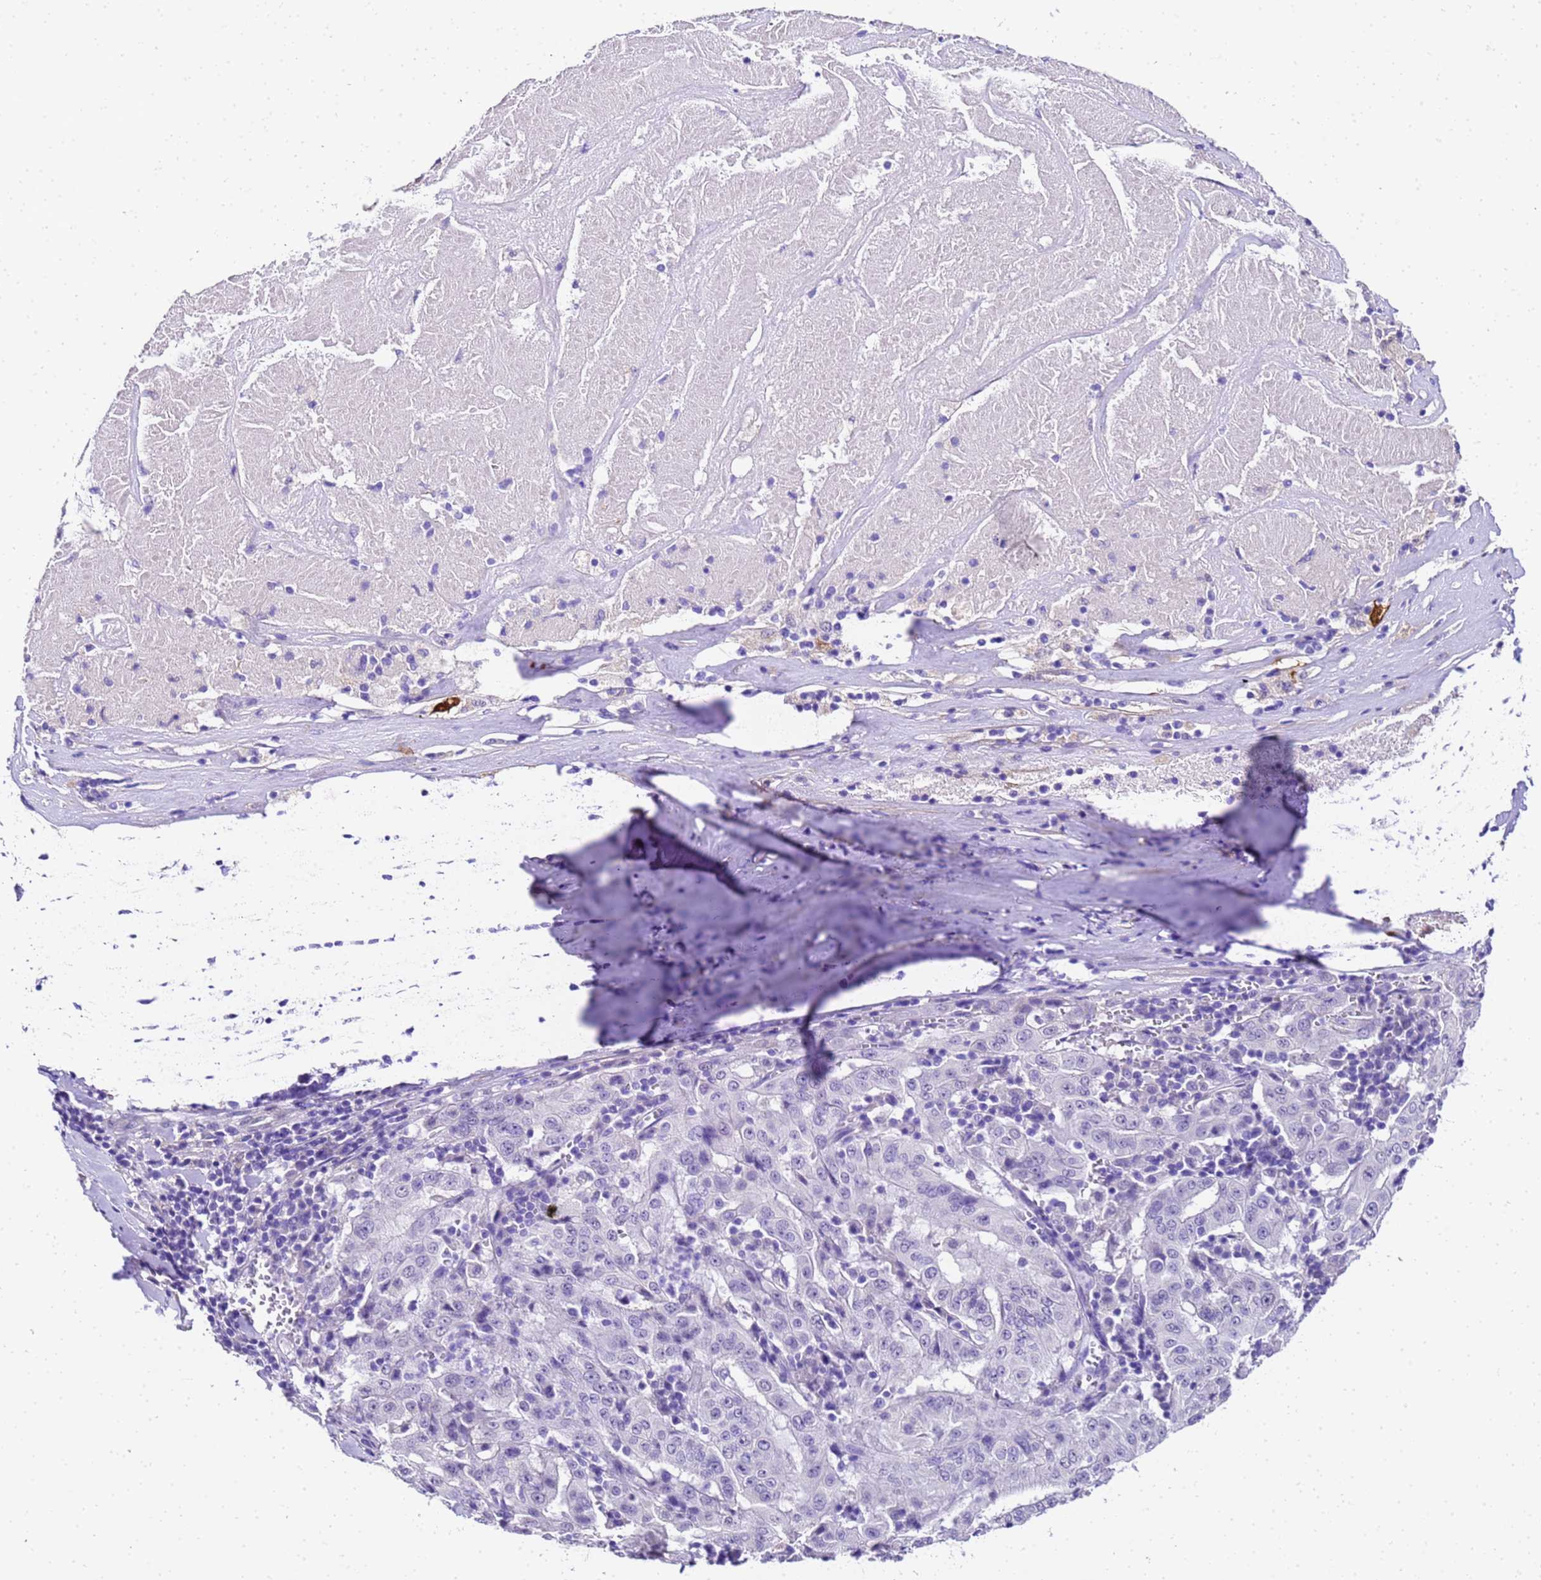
{"staining": {"intensity": "negative", "quantity": "none", "location": "none"}, "tissue": "pancreatic cancer", "cell_type": "Tumor cells", "image_type": "cancer", "snomed": [{"axis": "morphology", "description": "Adenocarcinoma, NOS"}, {"axis": "topography", "description": "Pancreas"}], "caption": "IHC of pancreatic adenocarcinoma exhibits no positivity in tumor cells. The staining was performed using DAB to visualize the protein expression in brown, while the nuclei were stained in blue with hematoxylin (Magnification: 20x).", "gene": "HSPB6", "patient": {"sex": "male", "age": 63}}